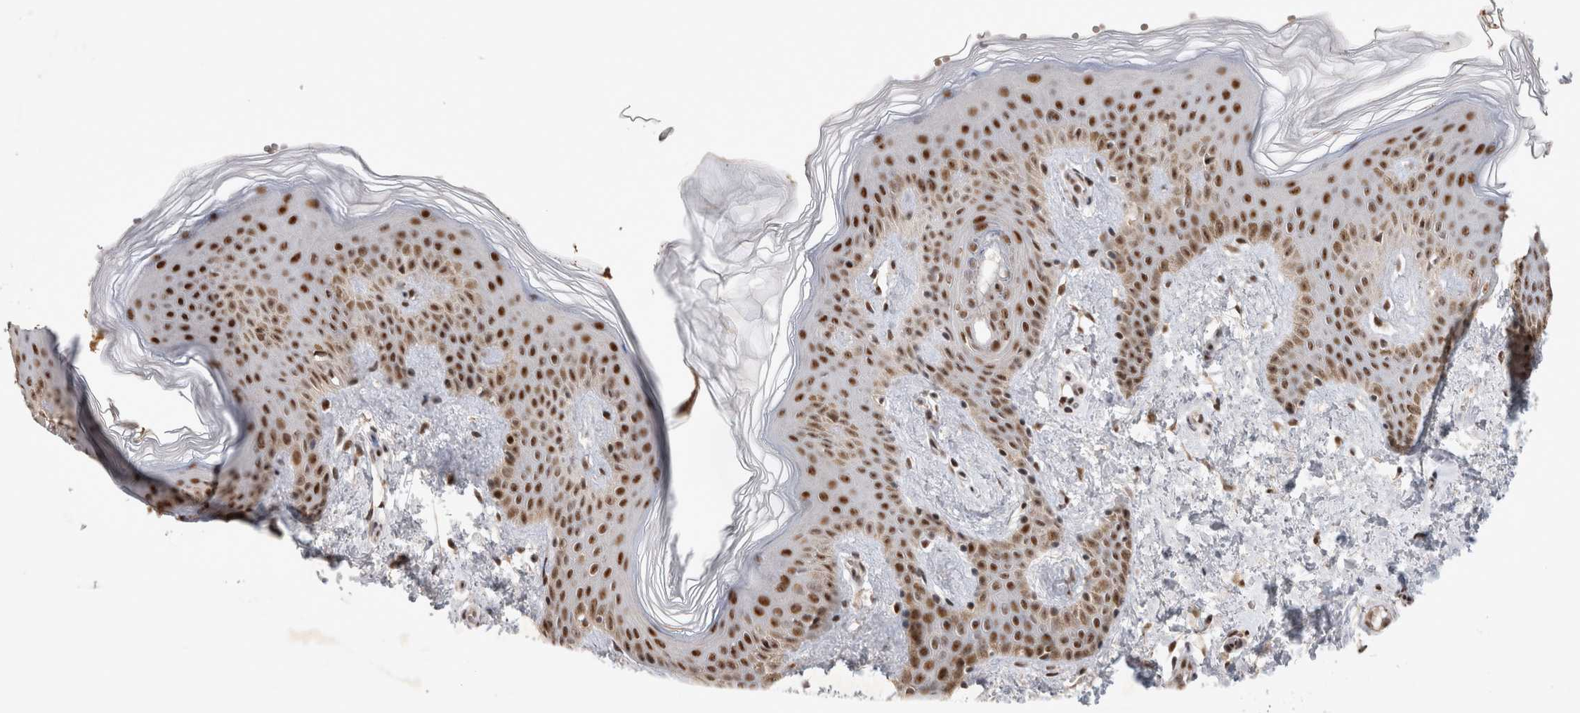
{"staining": {"intensity": "moderate", "quantity": "25%-75%", "location": "nuclear"}, "tissue": "skin", "cell_type": "Fibroblasts", "image_type": "normal", "snomed": [{"axis": "morphology", "description": "Normal tissue, NOS"}, {"axis": "morphology", "description": "Neoplasm, benign, NOS"}, {"axis": "topography", "description": "Skin"}, {"axis": "topography", "description": "Soft tissue"}], "caption": "An immunohistochemistry (IHC) photomicrograph of benign tissue is shown. Protein staining in brown shows moderate nuclear positivity in skin within fibroblasts.", "gene": "HESX1", "patient": {"sex": "male", "age": 26}}